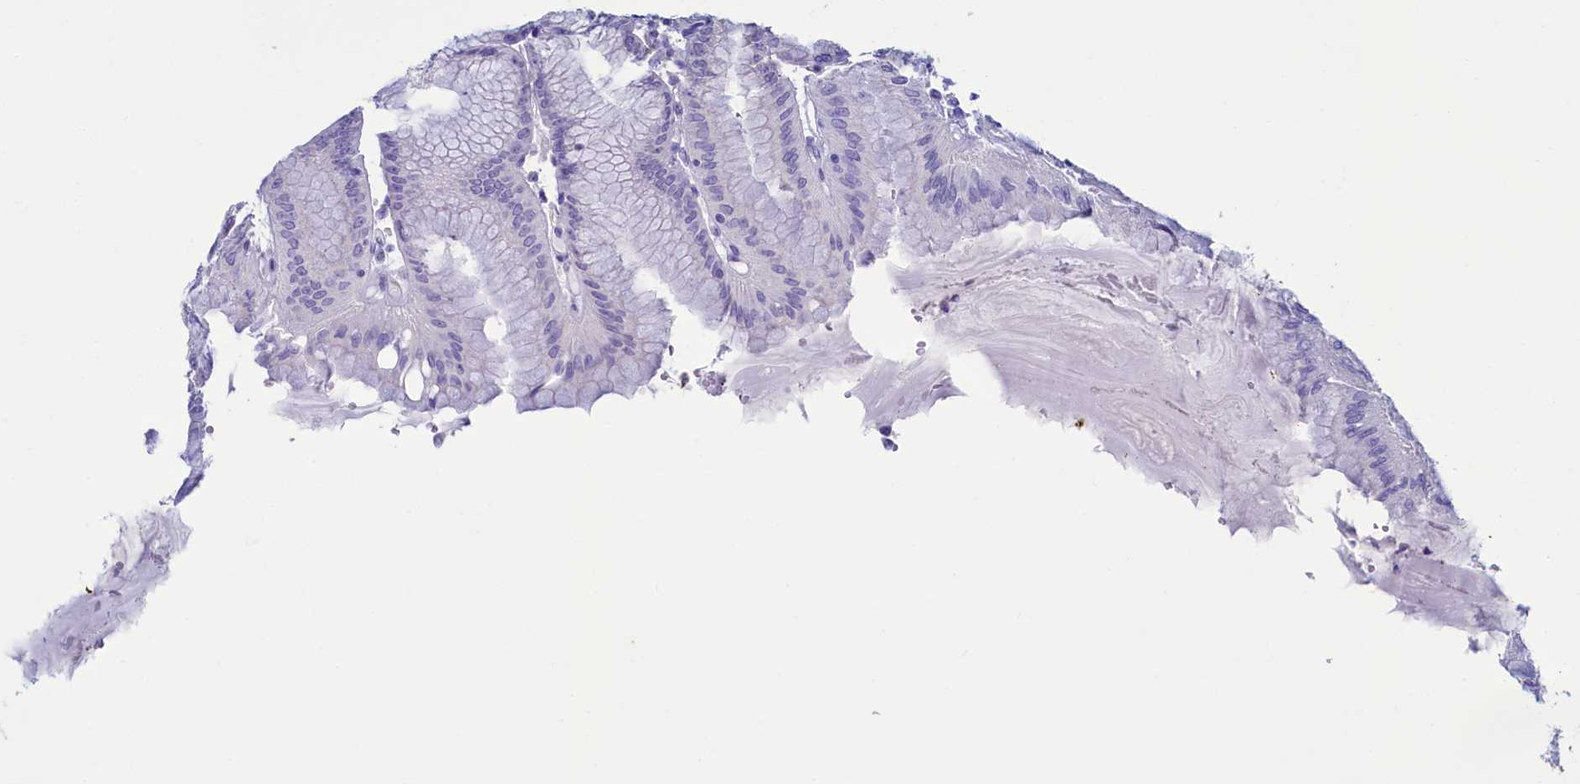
{"staining": {"intensity": "negative", "quantity": "none", "location": "none"}, "tissue": "stomach", "cell_type": "Glandular cells", "image_type": "normal", "snomed": [{"axis": "morphology", "description": "Normal tissue, NOS"}, {"axis": "topography", "description": "Stomach, lower"}], "caption": "Immunohistochemistry of benign human stomach reveals no expression in glandular cells.", "gene": "SKA3", "patient": {"sex": "male", "age": 71}}